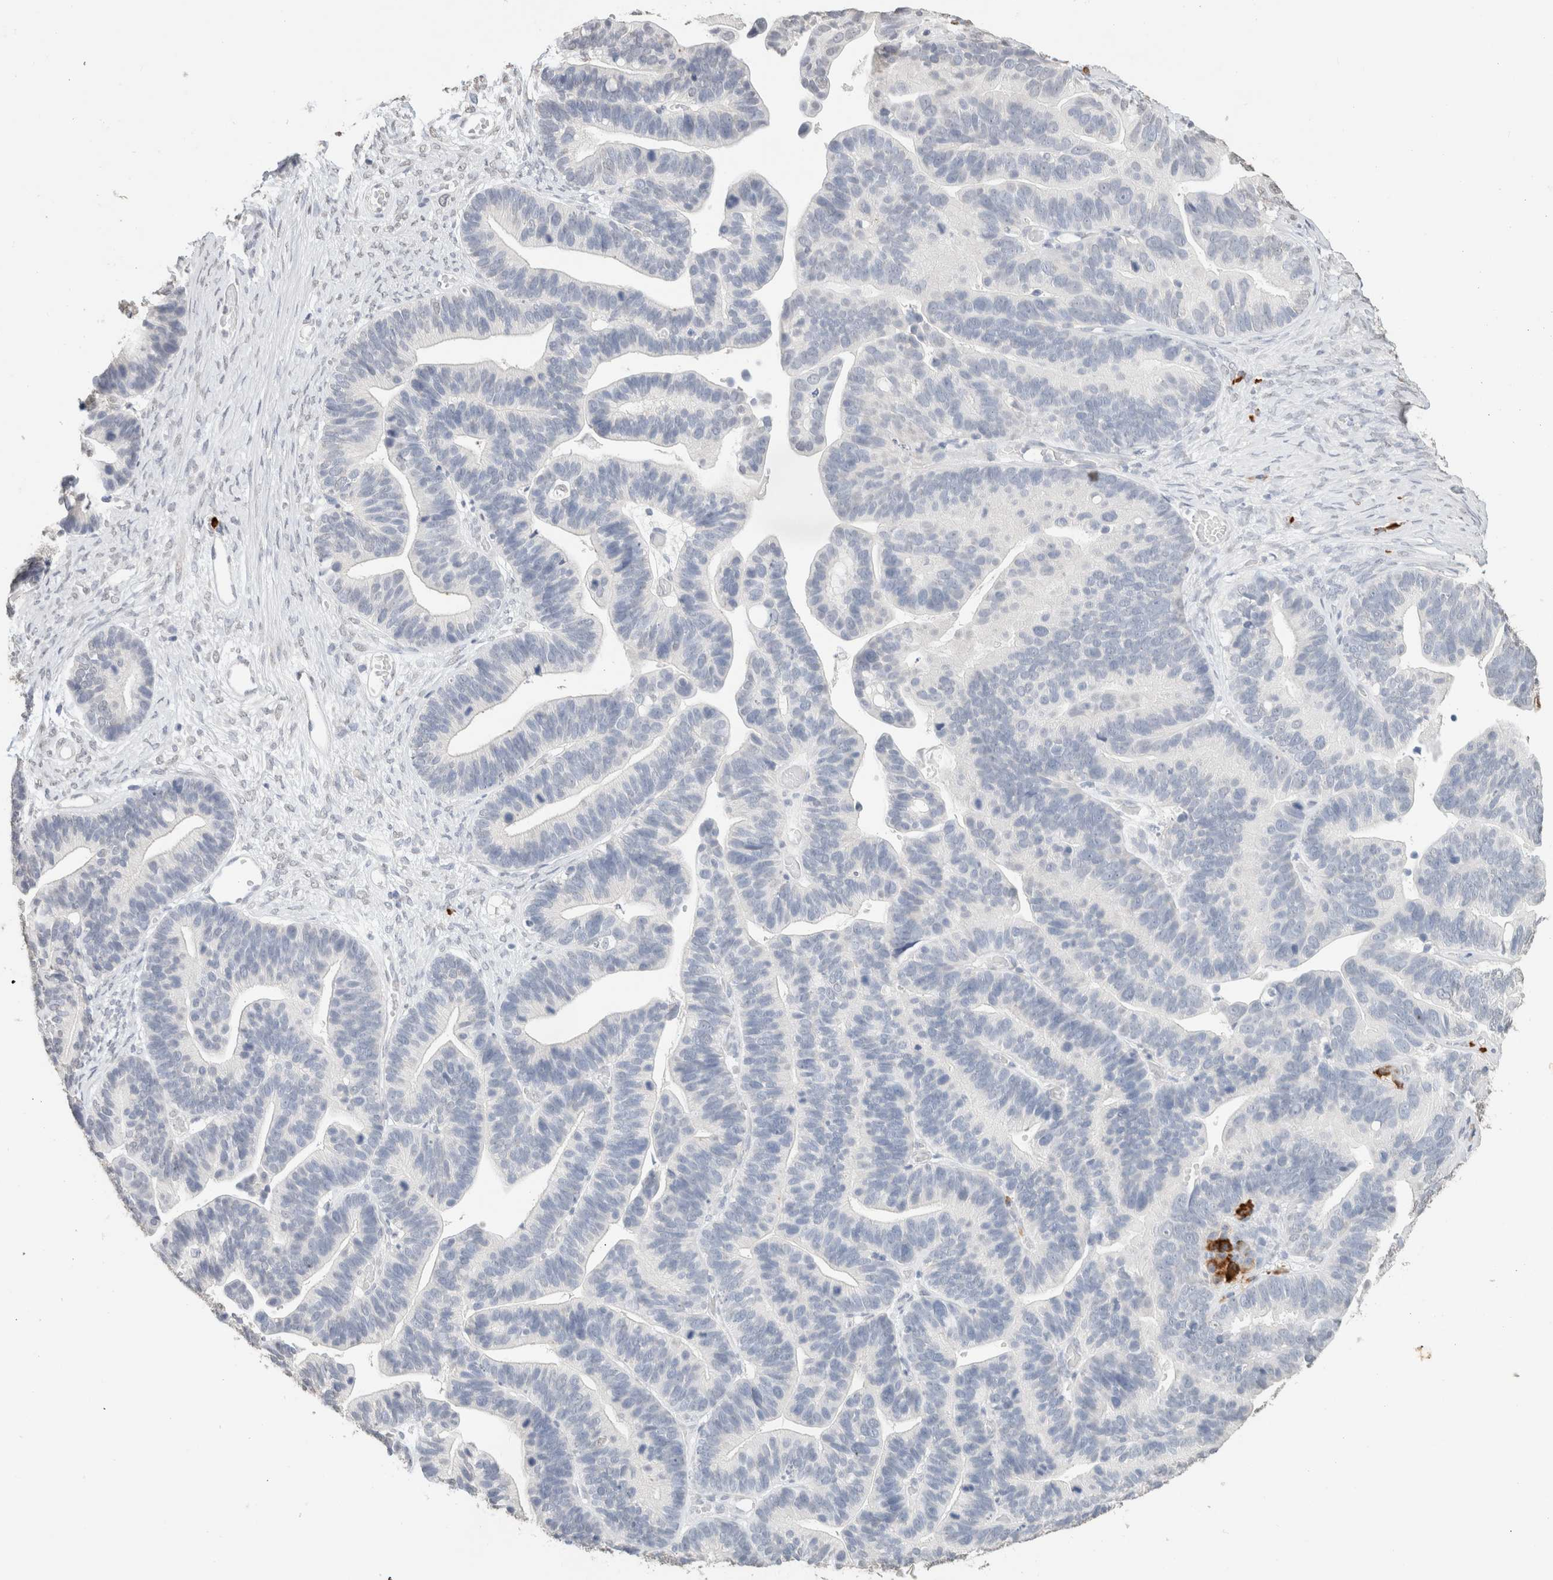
{"staining": {"intensity": "negative", "quantity": "none", "location": "none"}, "tissue": "ovarian cancer", "cell_type": "Tumor cells", "image_type": "cancer", "snomed": [{"axis": "morphology", "description": "Cystadenocarcinoma, serous, NOS"}, {"axis": "topography", "description": "Ovary"}], "caption": "IHC histopathology image of neoplastic tissue: ovarian serous cystadenocarcinoma stained with DAB (3,3'-diaminobenzidine) exhibits no significant protein positivity in tumor cells.", "gene": "CD80", "patient": {"sex": "female", "age": 56}}